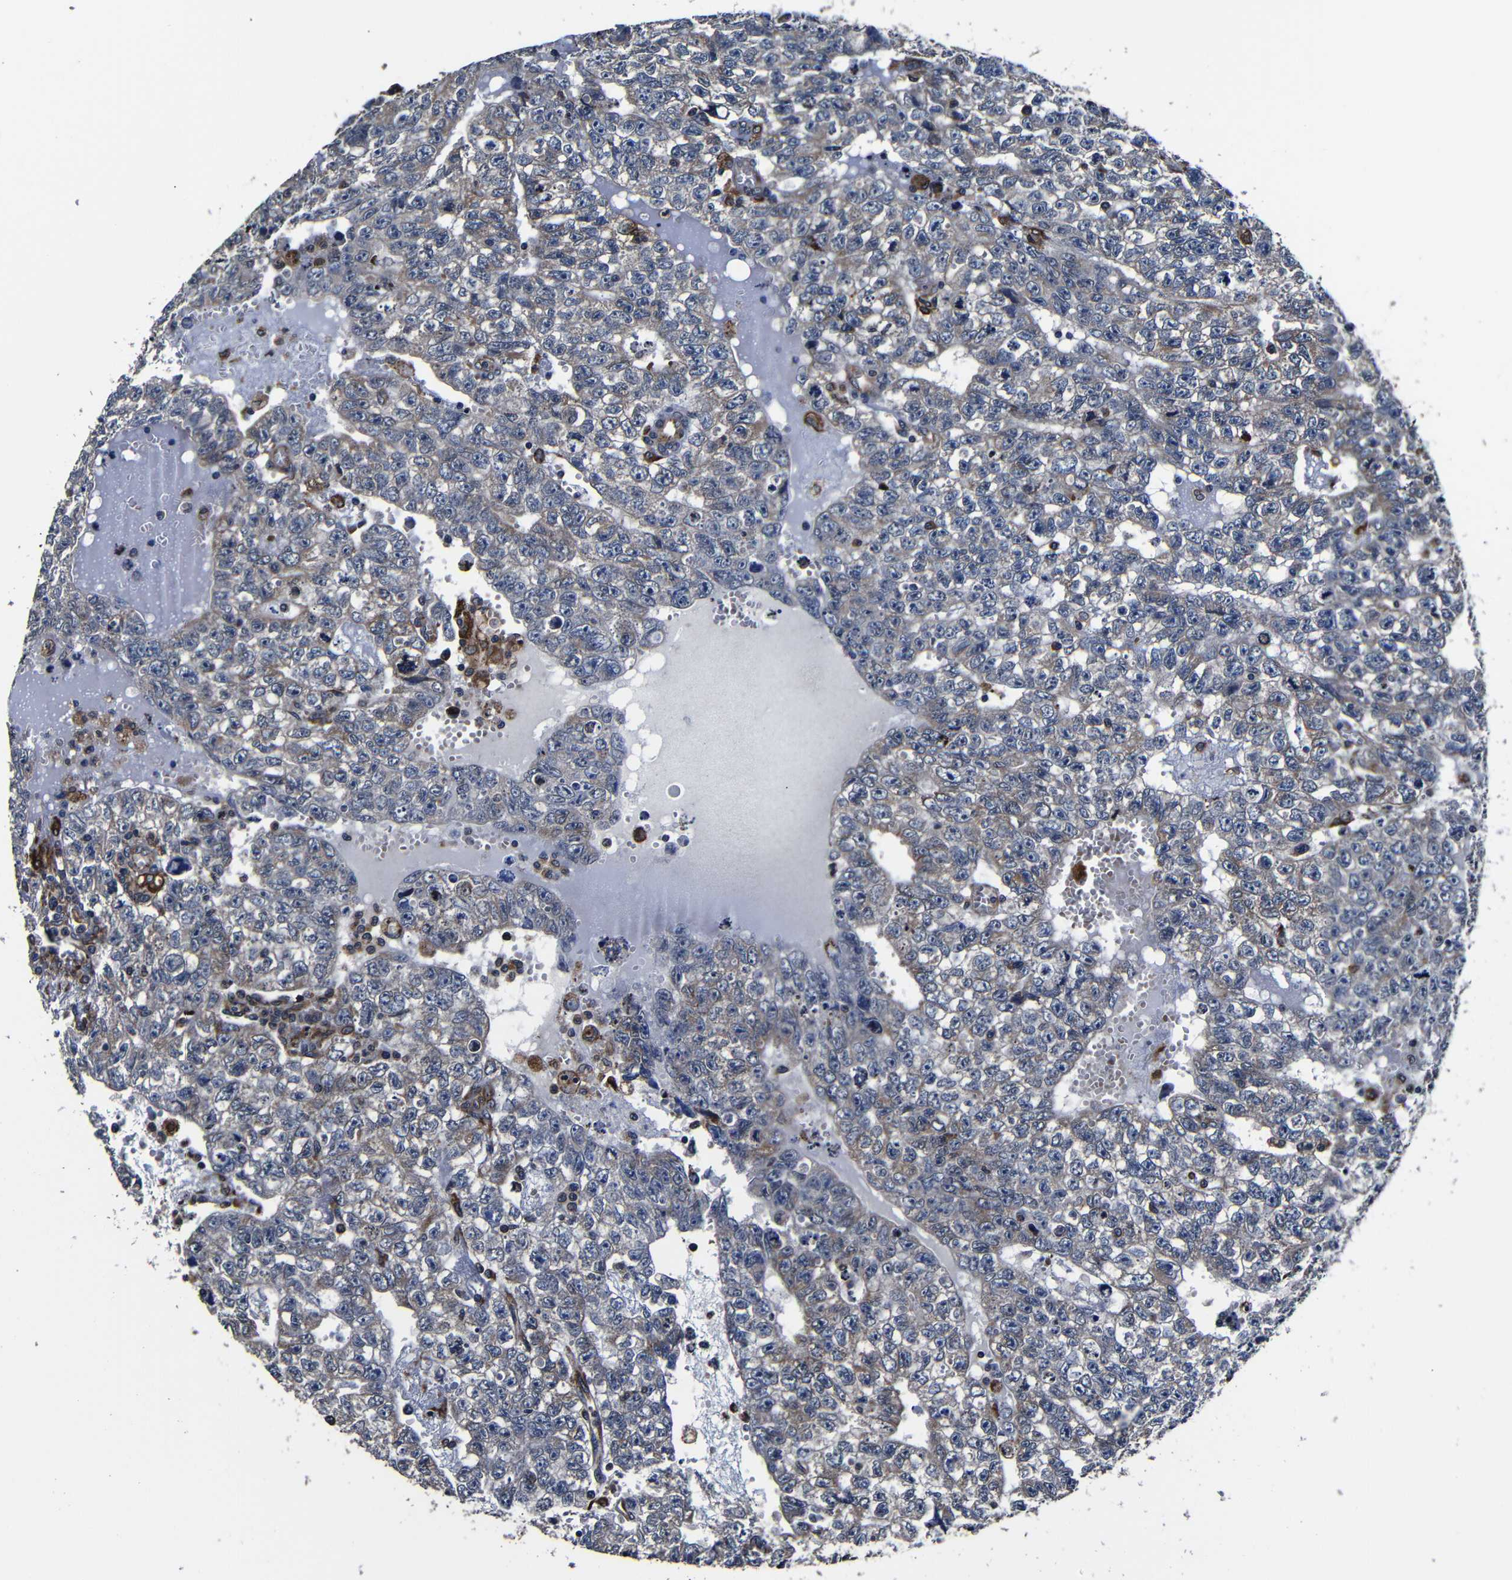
{"staining": {"intensity": "weak", "quantity": "25%-75%", "location": "cytoplasmic/membranous"}, "tissue": "testis cancer", "cell_type": "Tumor cells", "image_type": "cancer", "snomed": [{"axis": "morphology", "description": "Seminoma, NOS"}, {"axis": "morphology", "description": "Carcinoma, Embryonal, NOS"}, {"axis": "topography", "description": "Testis"}], "caption": "Testis cancer (seminoma) stained with IHC displays weak cytoplasmic/membranous staining in about 25%-75% of tumor cells. (DAB IHC, brown staining for protein, blue staining for nuclei).", "gene": "SCN9A", "patient": {"sex": "male", "age": 38}}